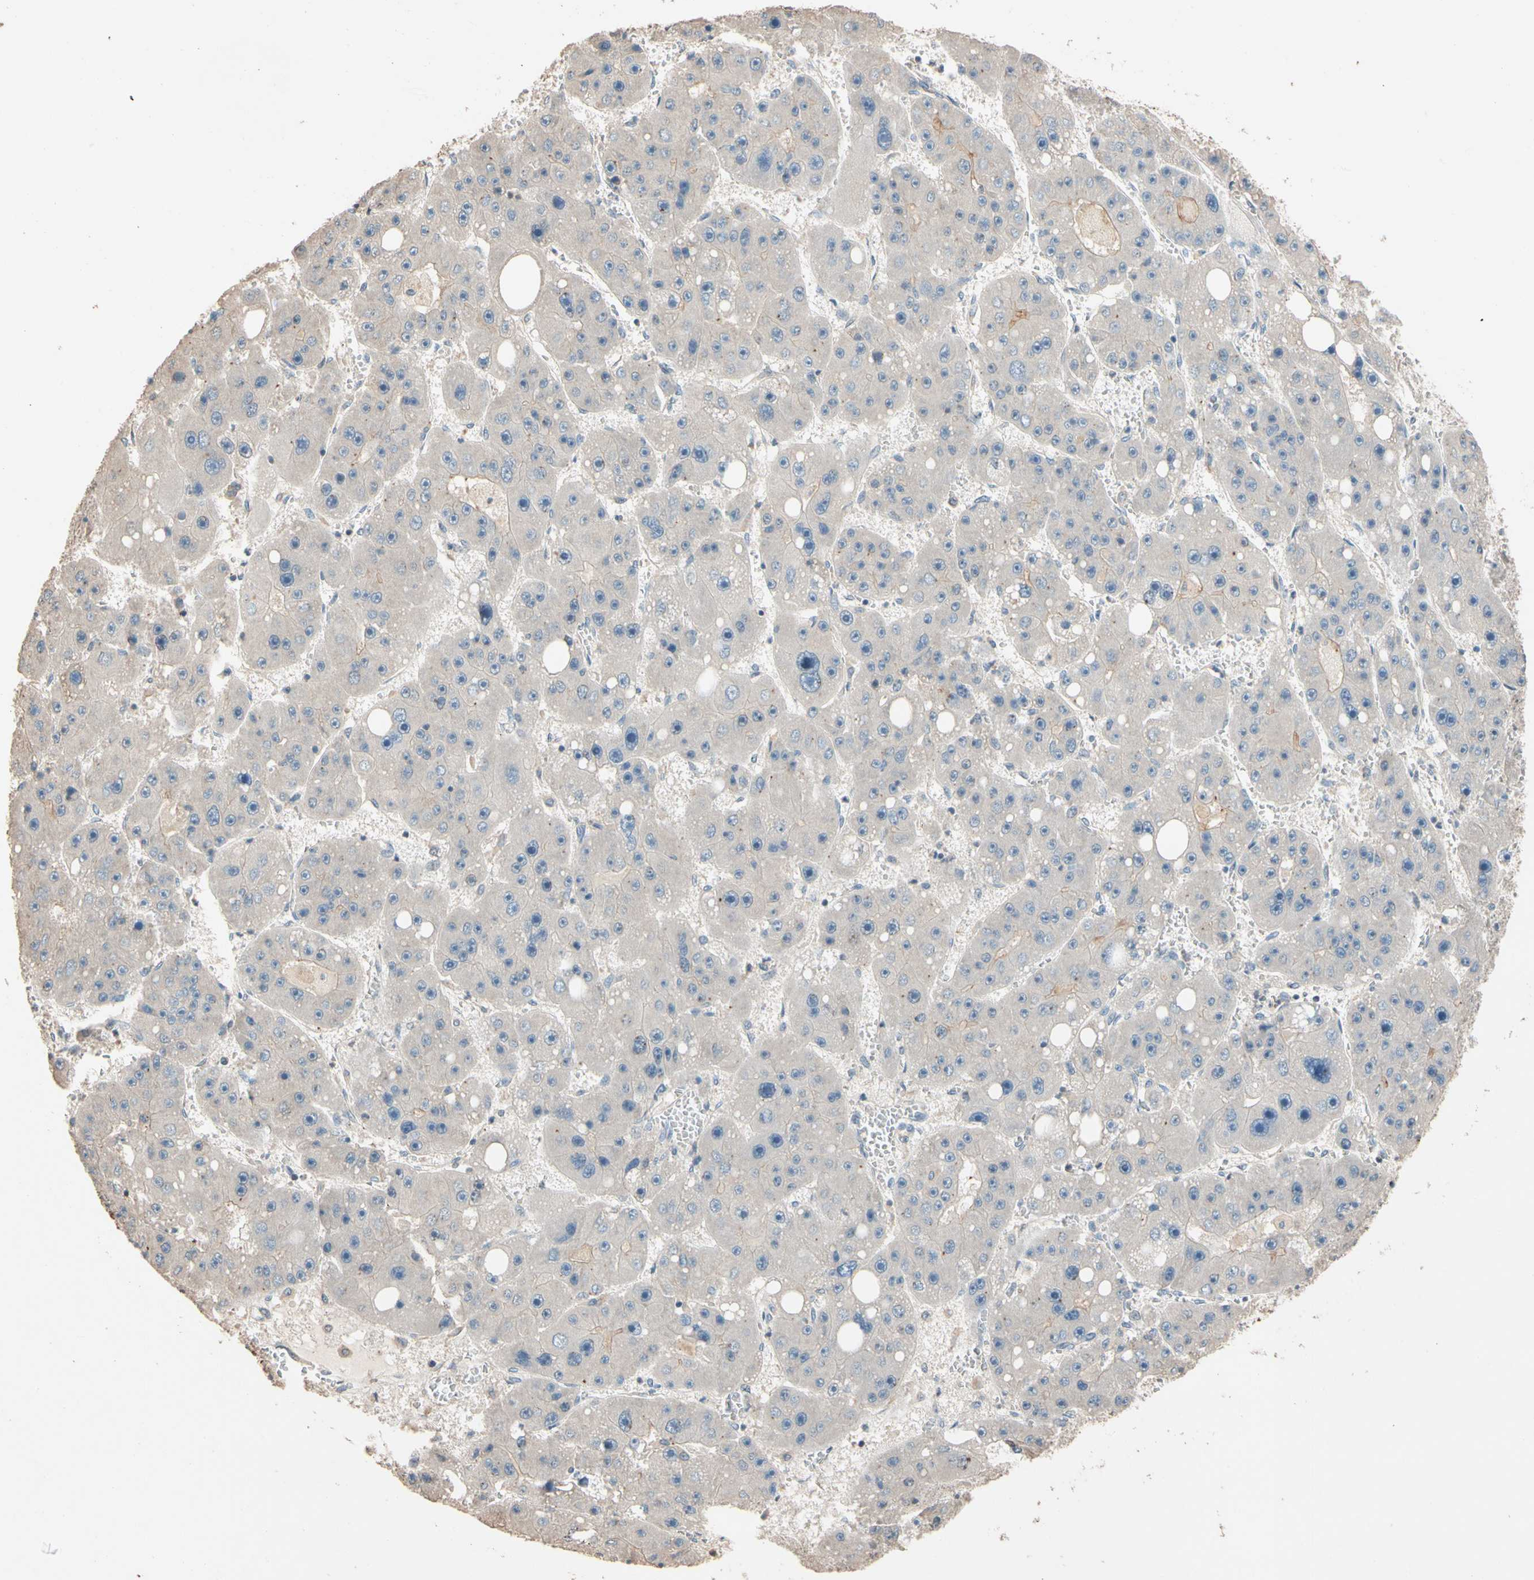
{"staining": {"intensity": "negative", "quantity": "none", "location": "none"}, "tissue": "liver cancer", "cell_type": "Tumor cells", "image_type": "cancer", "snomed": [{"axis": "morphology", "description": "Carcinoma, Hepatocellular, NOS"}, {"axis": "topography", "description": "Liver"}], "caption": "The IHC micrograph has no significant expression in tumor cells of liver cancer (hepatocellular carcinoma) tissue.", "gene": "MAP3K7", "patient": {"sex": "female", "age": 61}}